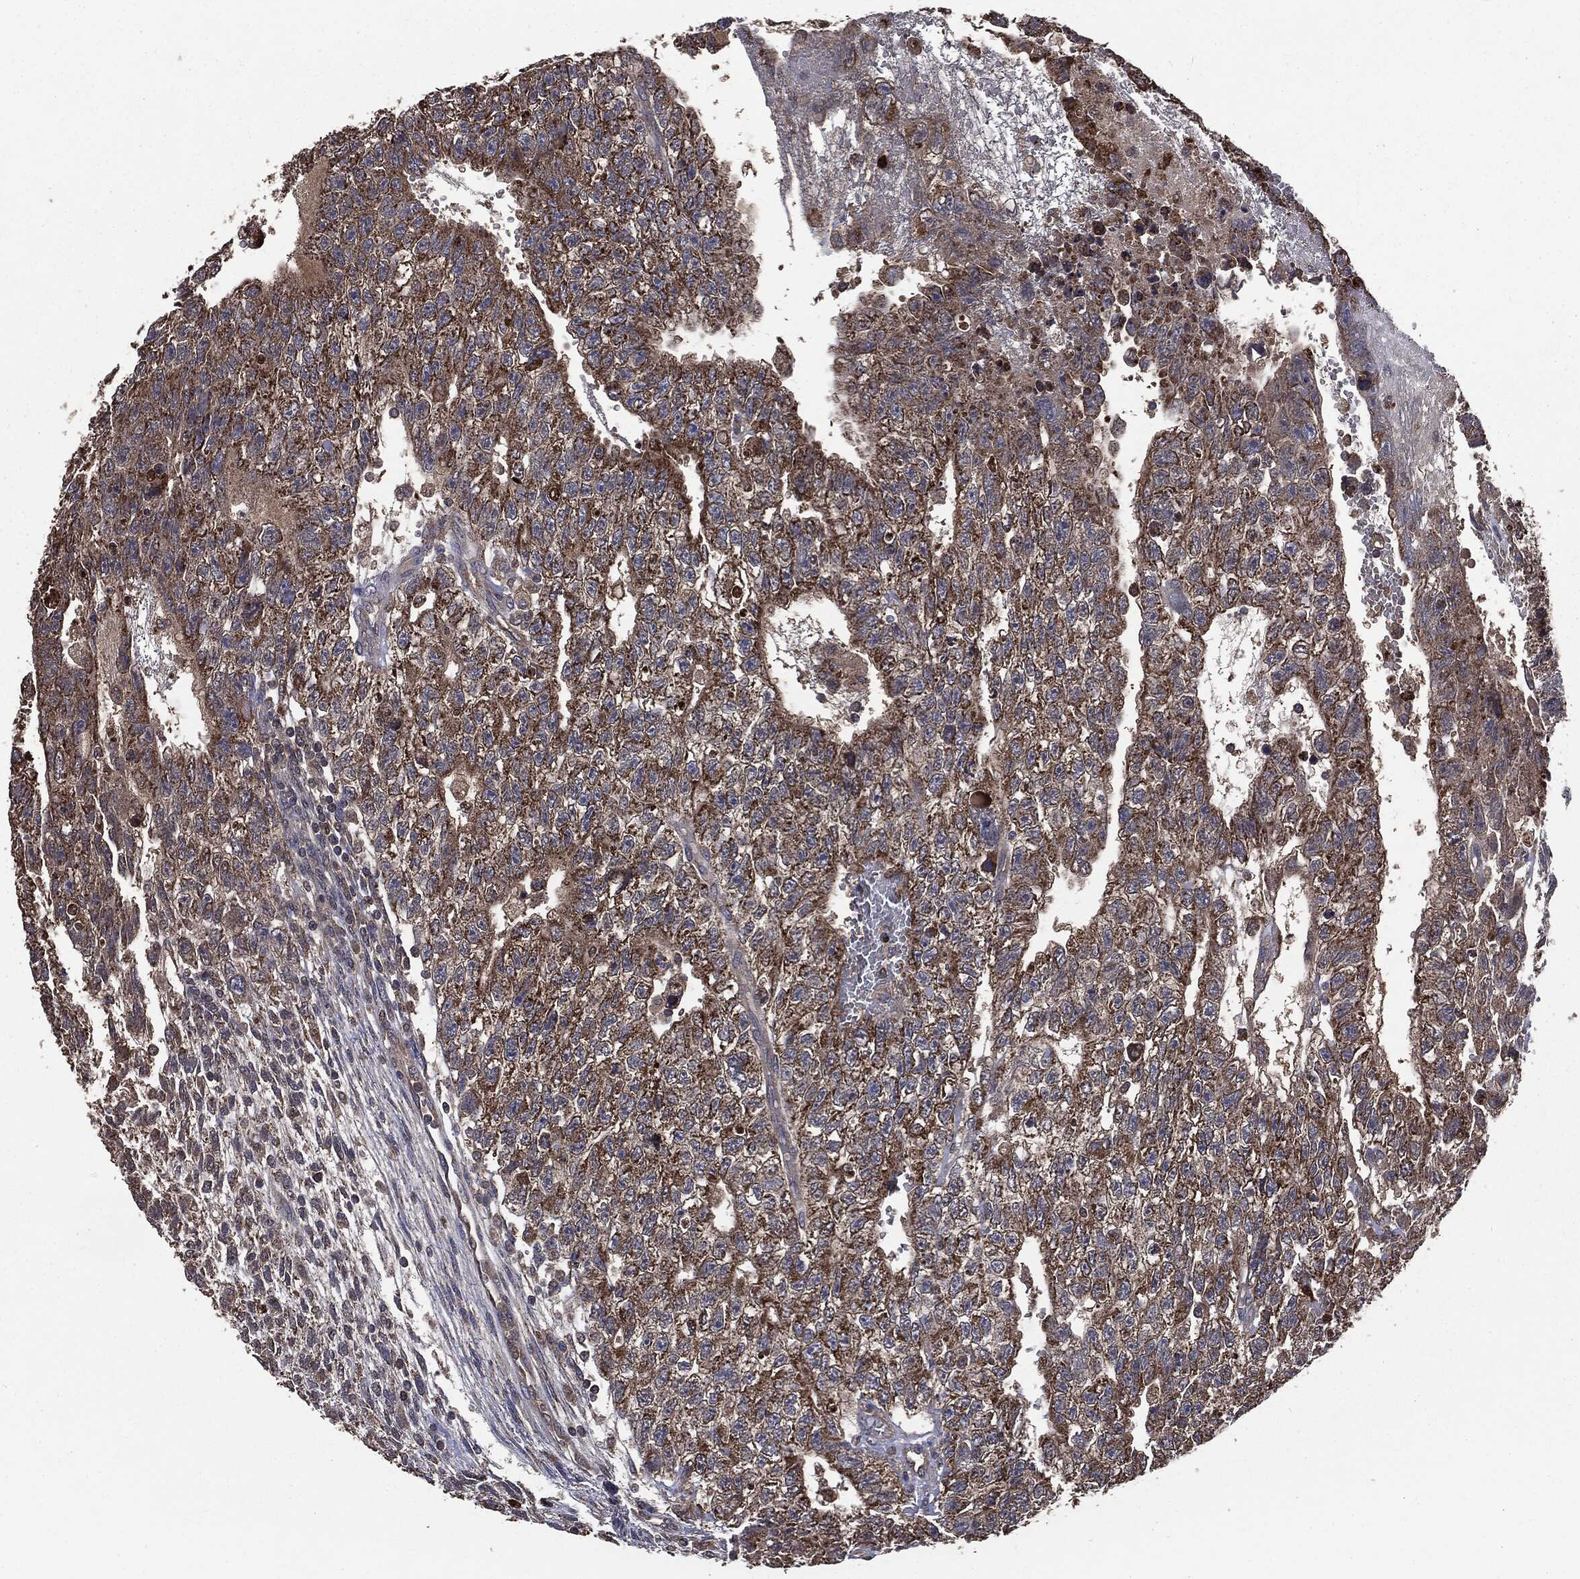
{"staining": {"intensity": "moderate", "quantity": ">75%", "location": "cytoplasmic/membranous"}, "tissue": "testis cancer", "cell_type": "Tumor cells", "image_type": "cancer", "snomed": [{"axis": "morphology", "description": "Carcinoma, Embryonal, NOS"}, {"axis": "topography", "description": "Testis"}], "caption": "Brown immunohistochemical staining in testis cancer (embryonal carcinoma) demonstrates moderate cytoplasmic/membranous staining in about >75% of tumor cells.", "gene": "MAPK6", "patient": {"sex": "male", "age": 26}}